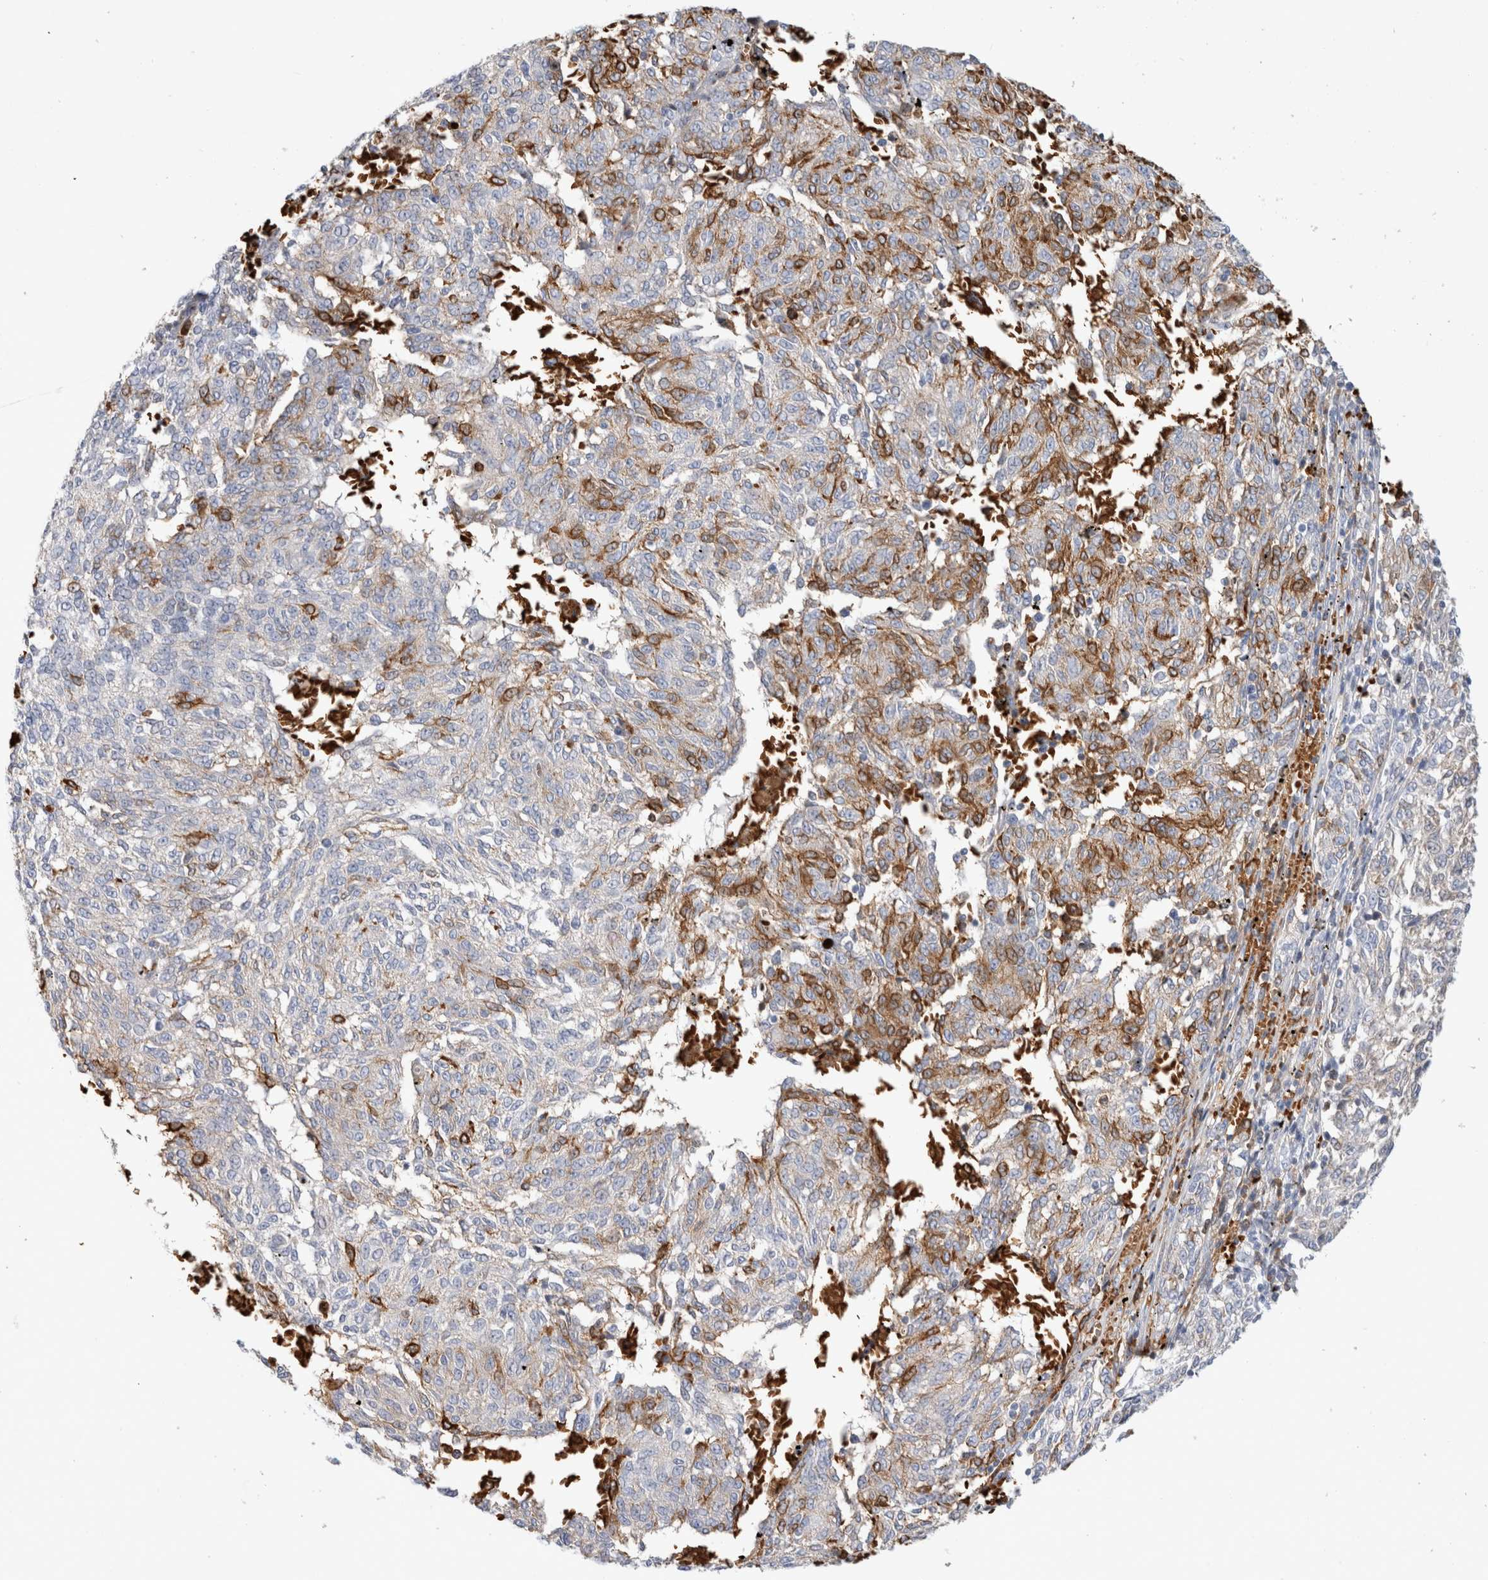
{"staining": {"intensity": "moderate", "quantity": "<25%", "location": "cytoplasmic/membranous"}, "tissue": "melanoma", "cell_type": "Tumor cells", "image_type": "cancer", "snomed": [{"axis": "morphology", "description": "Malignant melanoma, NOS"}, {"axis": "topography", "description": "Skin"}], "caption": "Moderate cytoplasmic/membranous protein staining is appreciated in approximately <25% of tumor cells in melanoma. Immunohistochemistry (ihc) stains the protein of interest in brown and the nuclei are stained blue.", "gene": "CA1", "patient": {"sex": "female", "age": 72}}